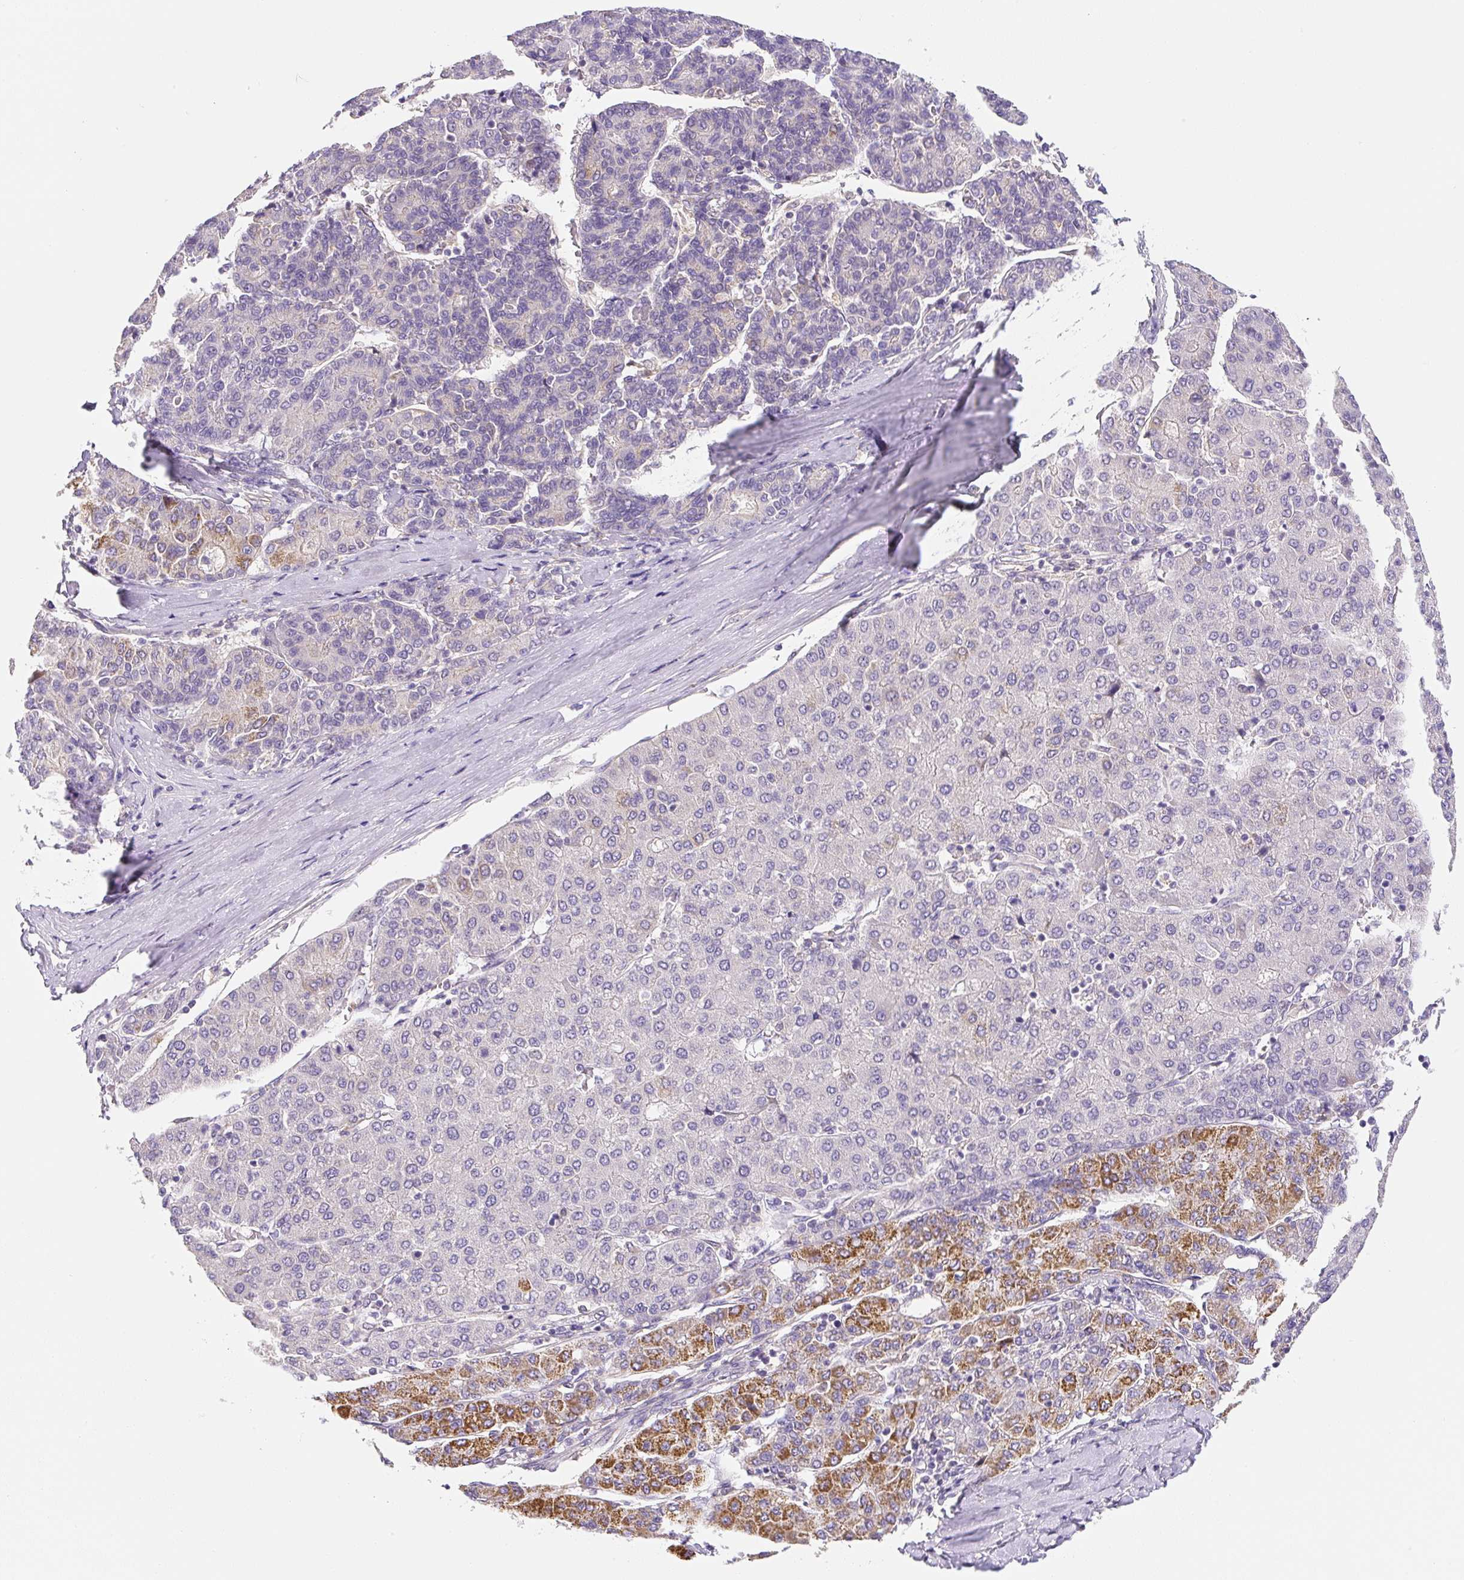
{"staining": {"intensity": "moderate", "quantity": "<25%", "location": "cytoplasmic/membranous"}, "tissue": "liver cancer", "cell_type": "Tumor cells", "image_type": "cancer", "snomed": [{"axis": "morphology", "description": "Carcinoma, Hepatocellular, NOS"}, {"axis": "topography", "description": "Liver"}], "caption": "Immunohistochemistry of hepatocellular carcinoma (liver) shows low levels of moderate cytoplasmic/membranous staining in approximately <25% of tumor cells.", "gene": "PLA2G4A", "patient": {"sex": "male", "age": 65}}